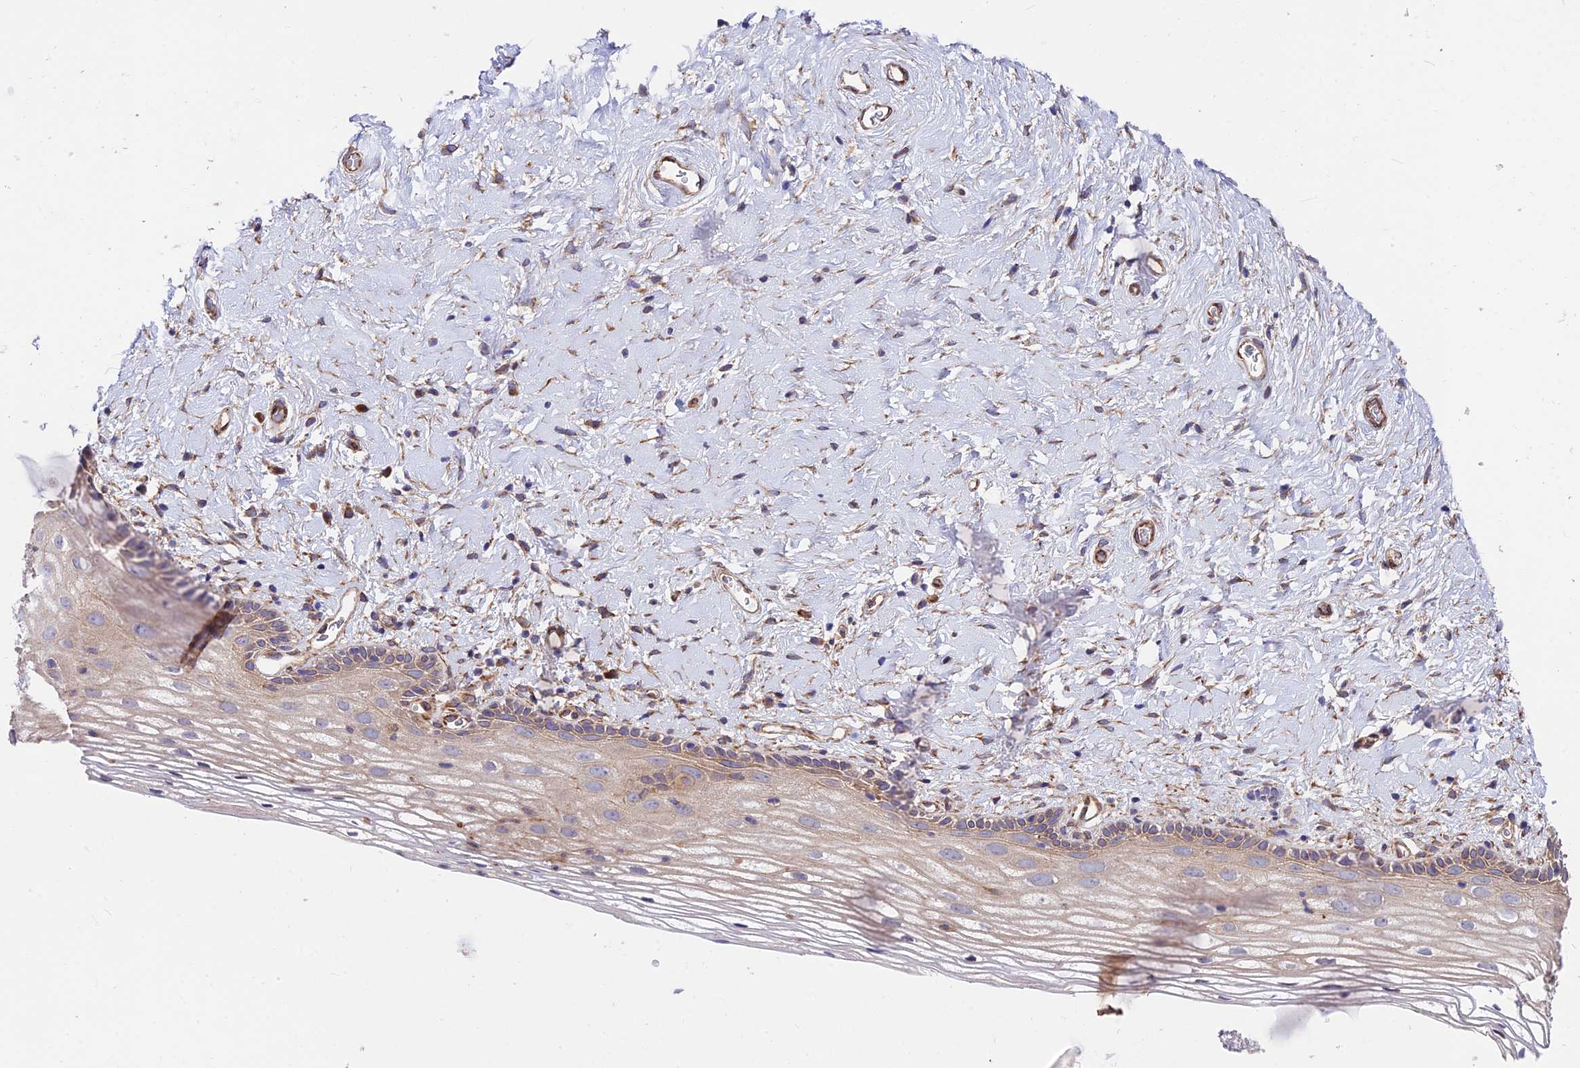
{"staining": {"intensity": "weak", "quantity": "25%-75%", "location": "cytoplasmic/membranous"}, "tissue": "vagina", "cell_type": "Squamous epithelial cells", "image_type": "normal", "snomed": [{"axis": "morphology", "description": "Normal tissue, NOS"}, {"axis": "morphology", "description": "Adenocarcinoma, NOS"}, {"axis": "topography", "description": "Rectum"}, {"axis": "topography", "description": "Vagina"}], "caption": "Protein expression by immunohistochemistry (IHC) displays weak cytoplasmic/membranous positivity in approximately 25%-75% of squamous epithelial cells in unremarkable vagina. The protein is shown in brown color, while the nuclei are stained blue.", "gene": "EXOC3L4", "patient": {"sex": "female", "age": 71}}